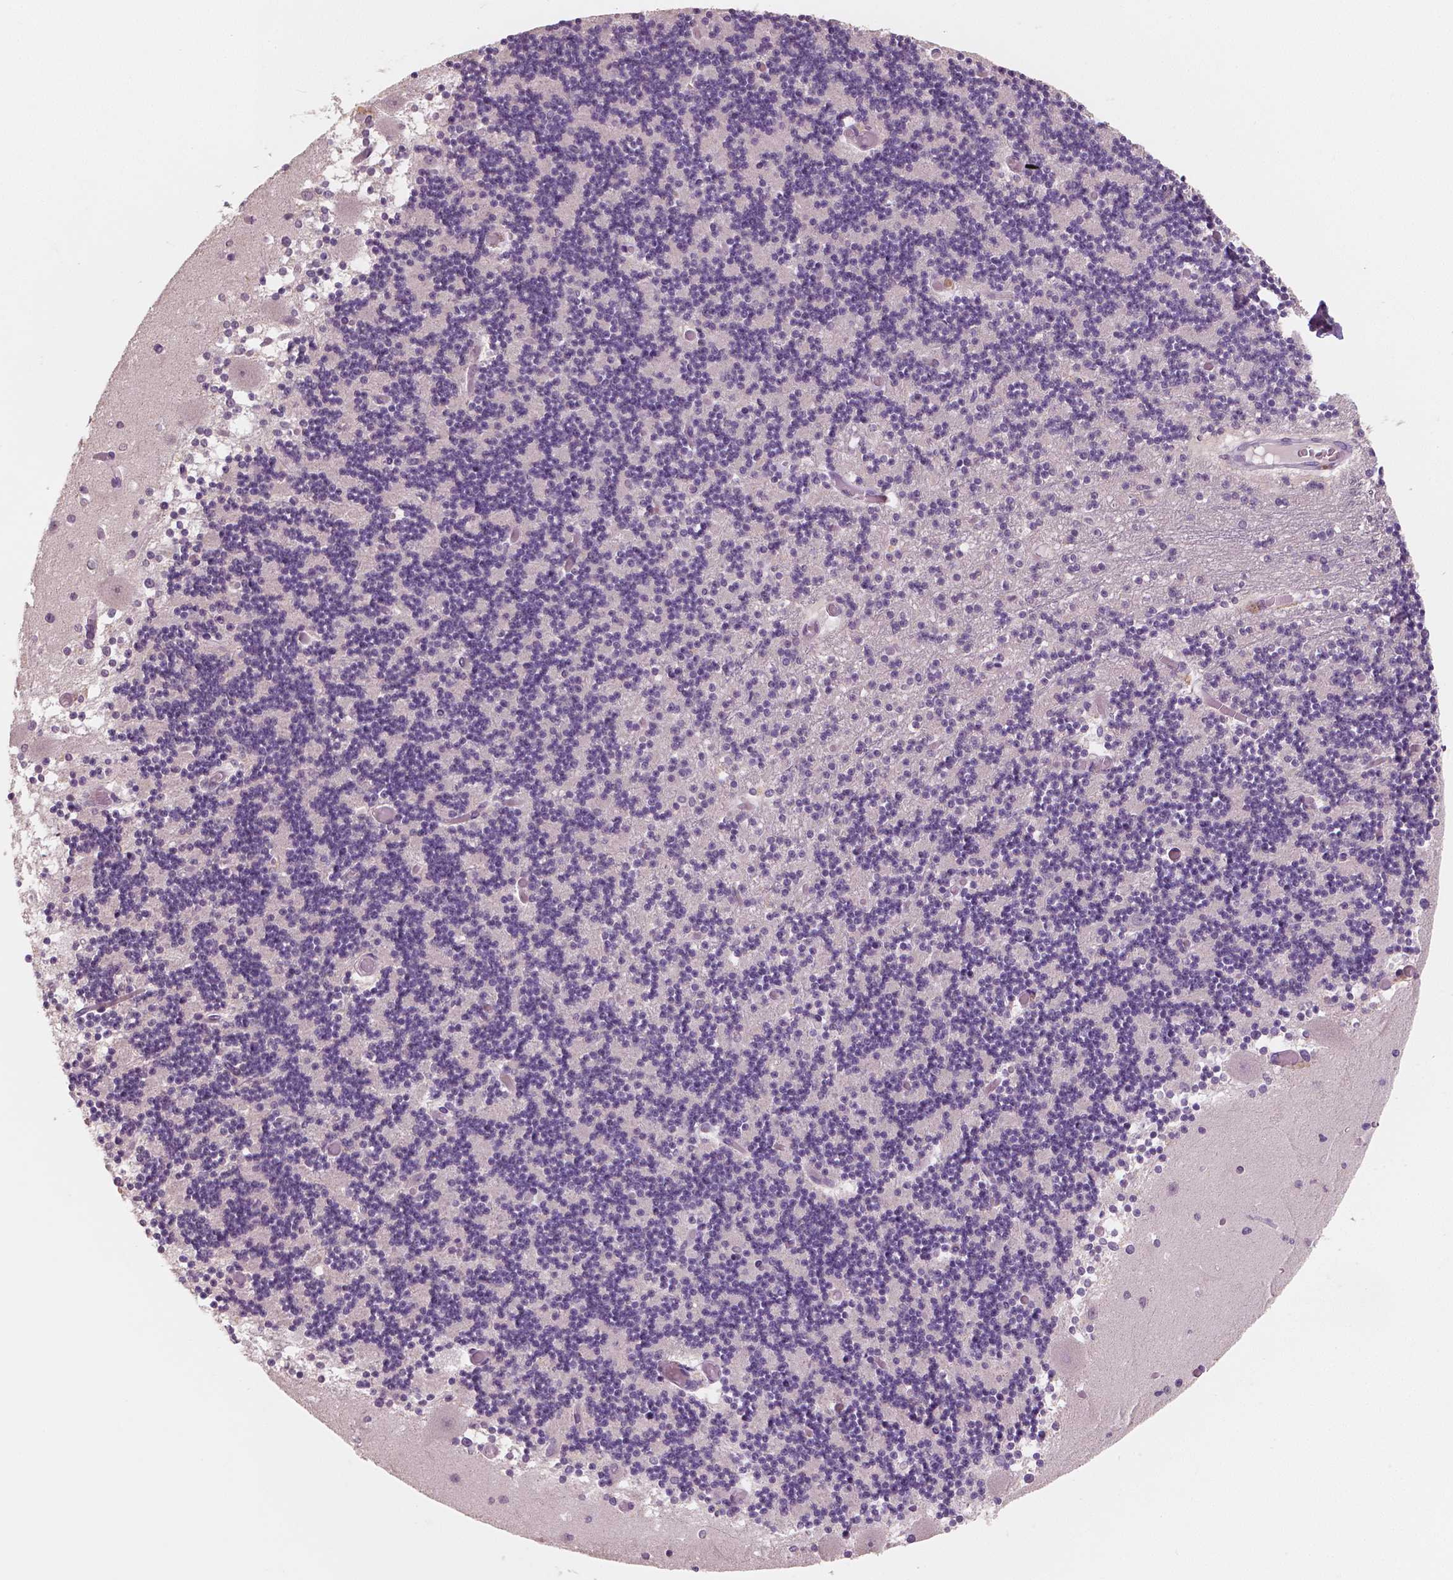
{"staining": {"intensity": "negative", "quantity": "none", "location": "none"}, "tissue": "cerebellum", "cell_type": "Cells in granular layer", "image_type": "normal", "snomed": [{"axis": "morphology", "description": "Normal tissue, NOS"}, {"axis": "topography", "description": "Cerebellum"}], "caption": "The IHC image has no significant positivity in cells in granular layer of cerebellum.", "gene": "RNASE7", "patient": {"sex": "female", "age": 28}}